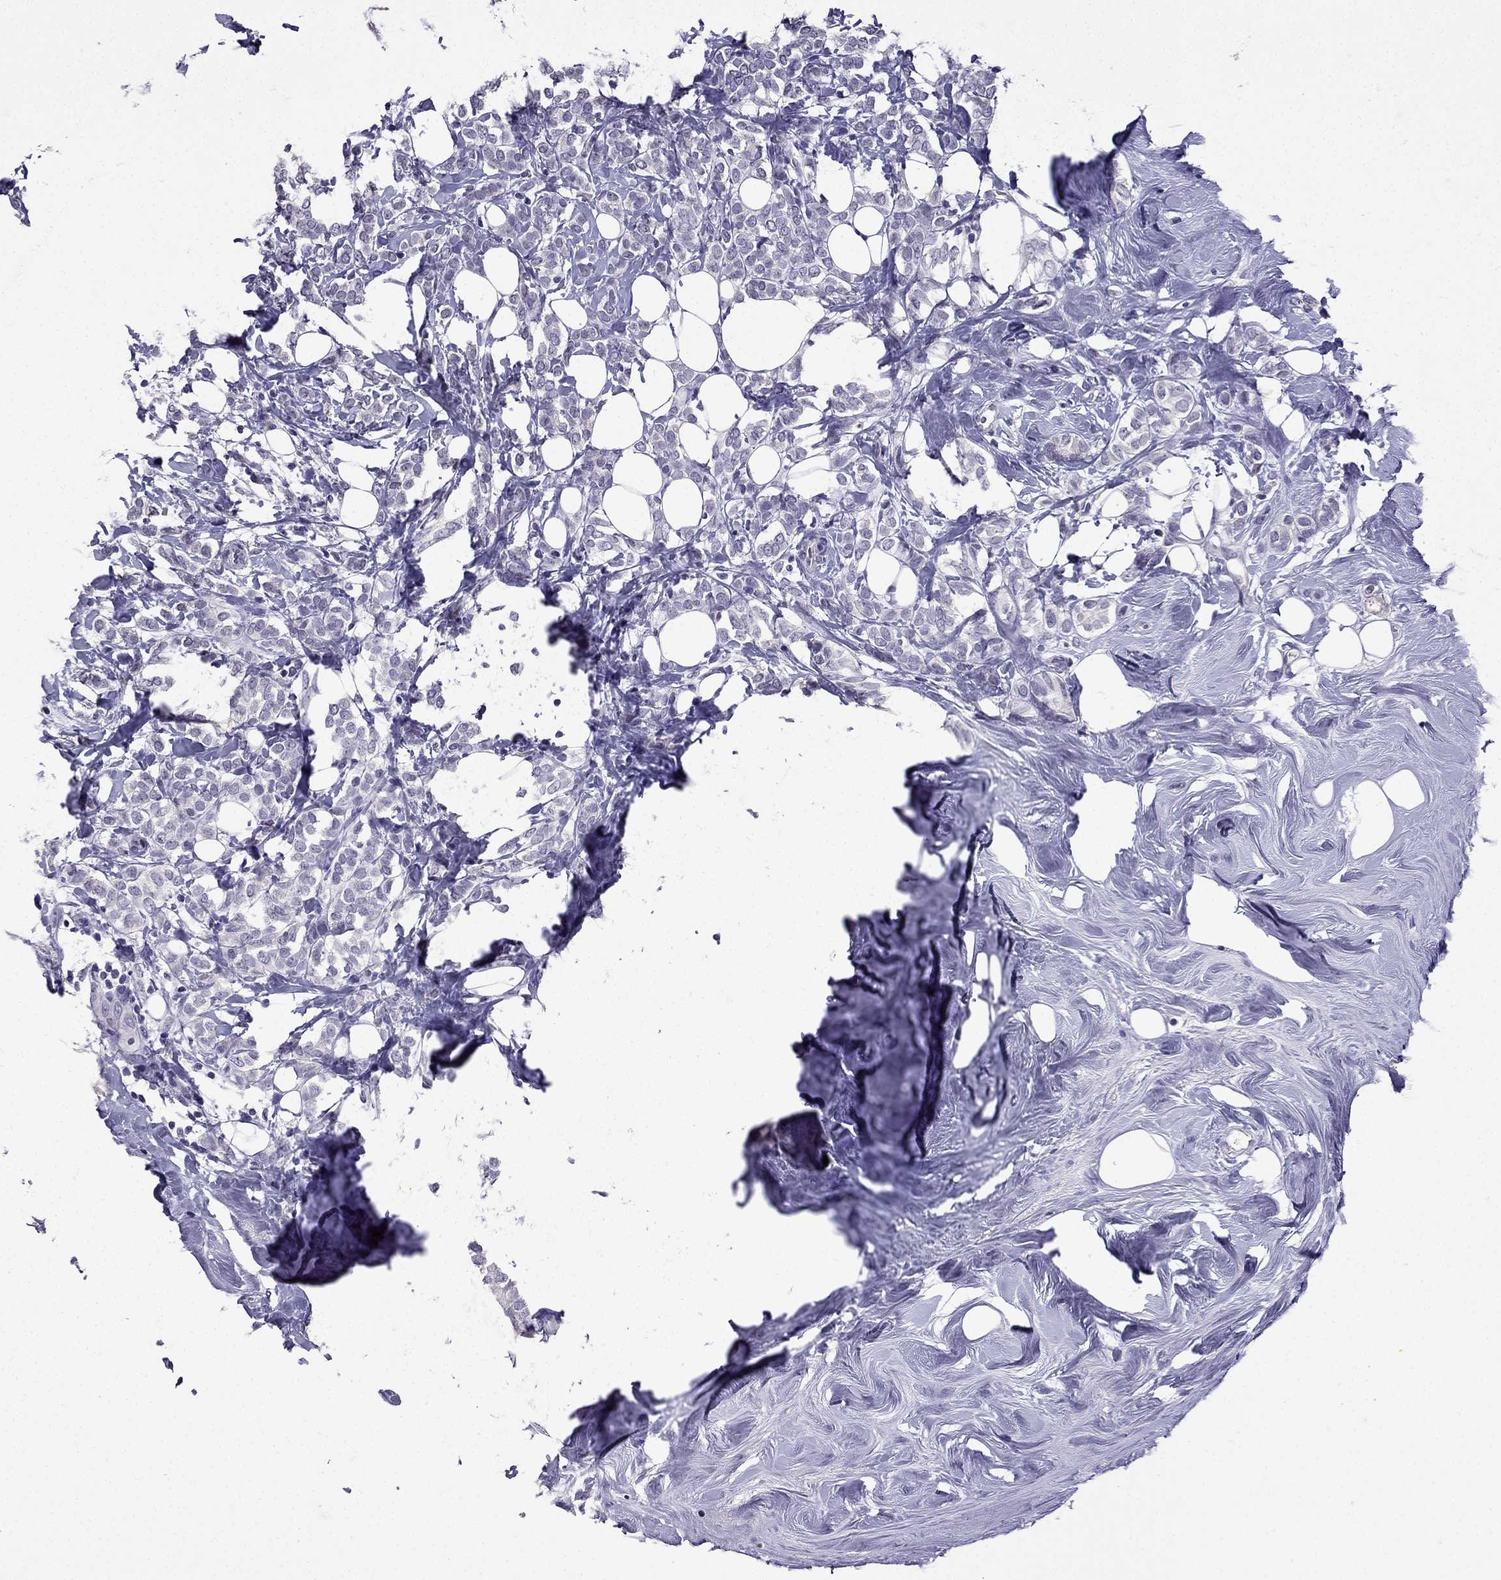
{"staining": {"intensity": "negative", "quantity": "none", "location": "none"}, "tissue": "breast cancer", "cell_type": "Tumor cells", "image_type": "cancer", "snomed": [{"axis": "morphology", "description": "Lobular carcinoma"}, {"axis": "topography", "description": "Breast"}], "caption": "Immunohistochemistry (IHC) micrograph of neoplastic tissue: human breast cancer (lobular carcinoma) stained with DAB shows no significant protein positivity in tumor cells.", "gene": "TTN", "patient": {"sex": "female", "age": 49}}